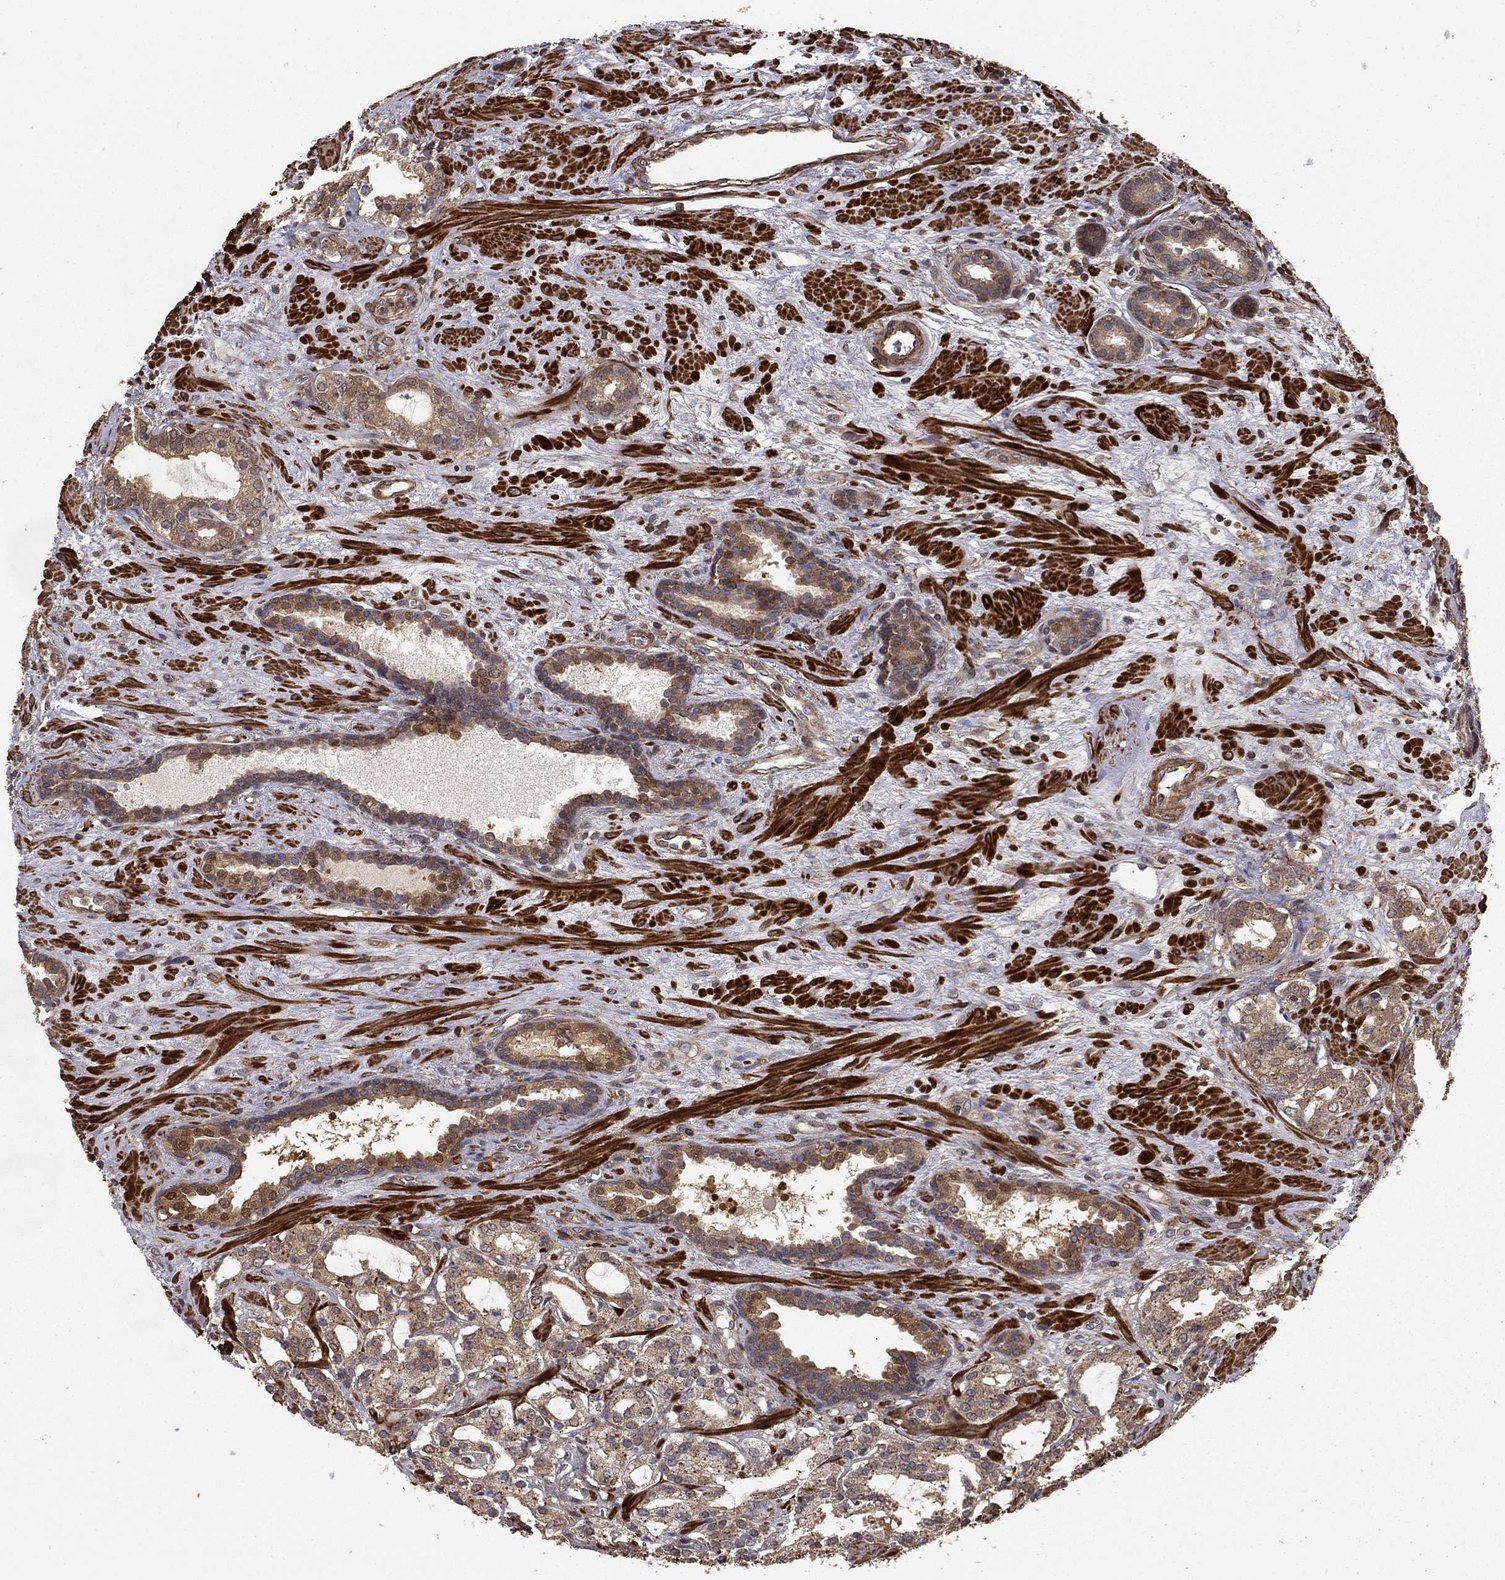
{"staining": {"intensity": "weak", "quantity": "<25%", "location": "cytoplasmic/membranous"}, "tissue": "prostate cancer", "cell_type": "Tumor cells", "image_type": "cancer", "snomed": [{"axis": "morphology", "description": "Adenocarcinoma, NOS"}, {"axis": "topography", "description": "Prostate"}], "caption": "The histopathology image shows no staining of tumor cells in prostate cancer.", "gene": "HABP4", "patient": {"sex": "male", "age": 66}}